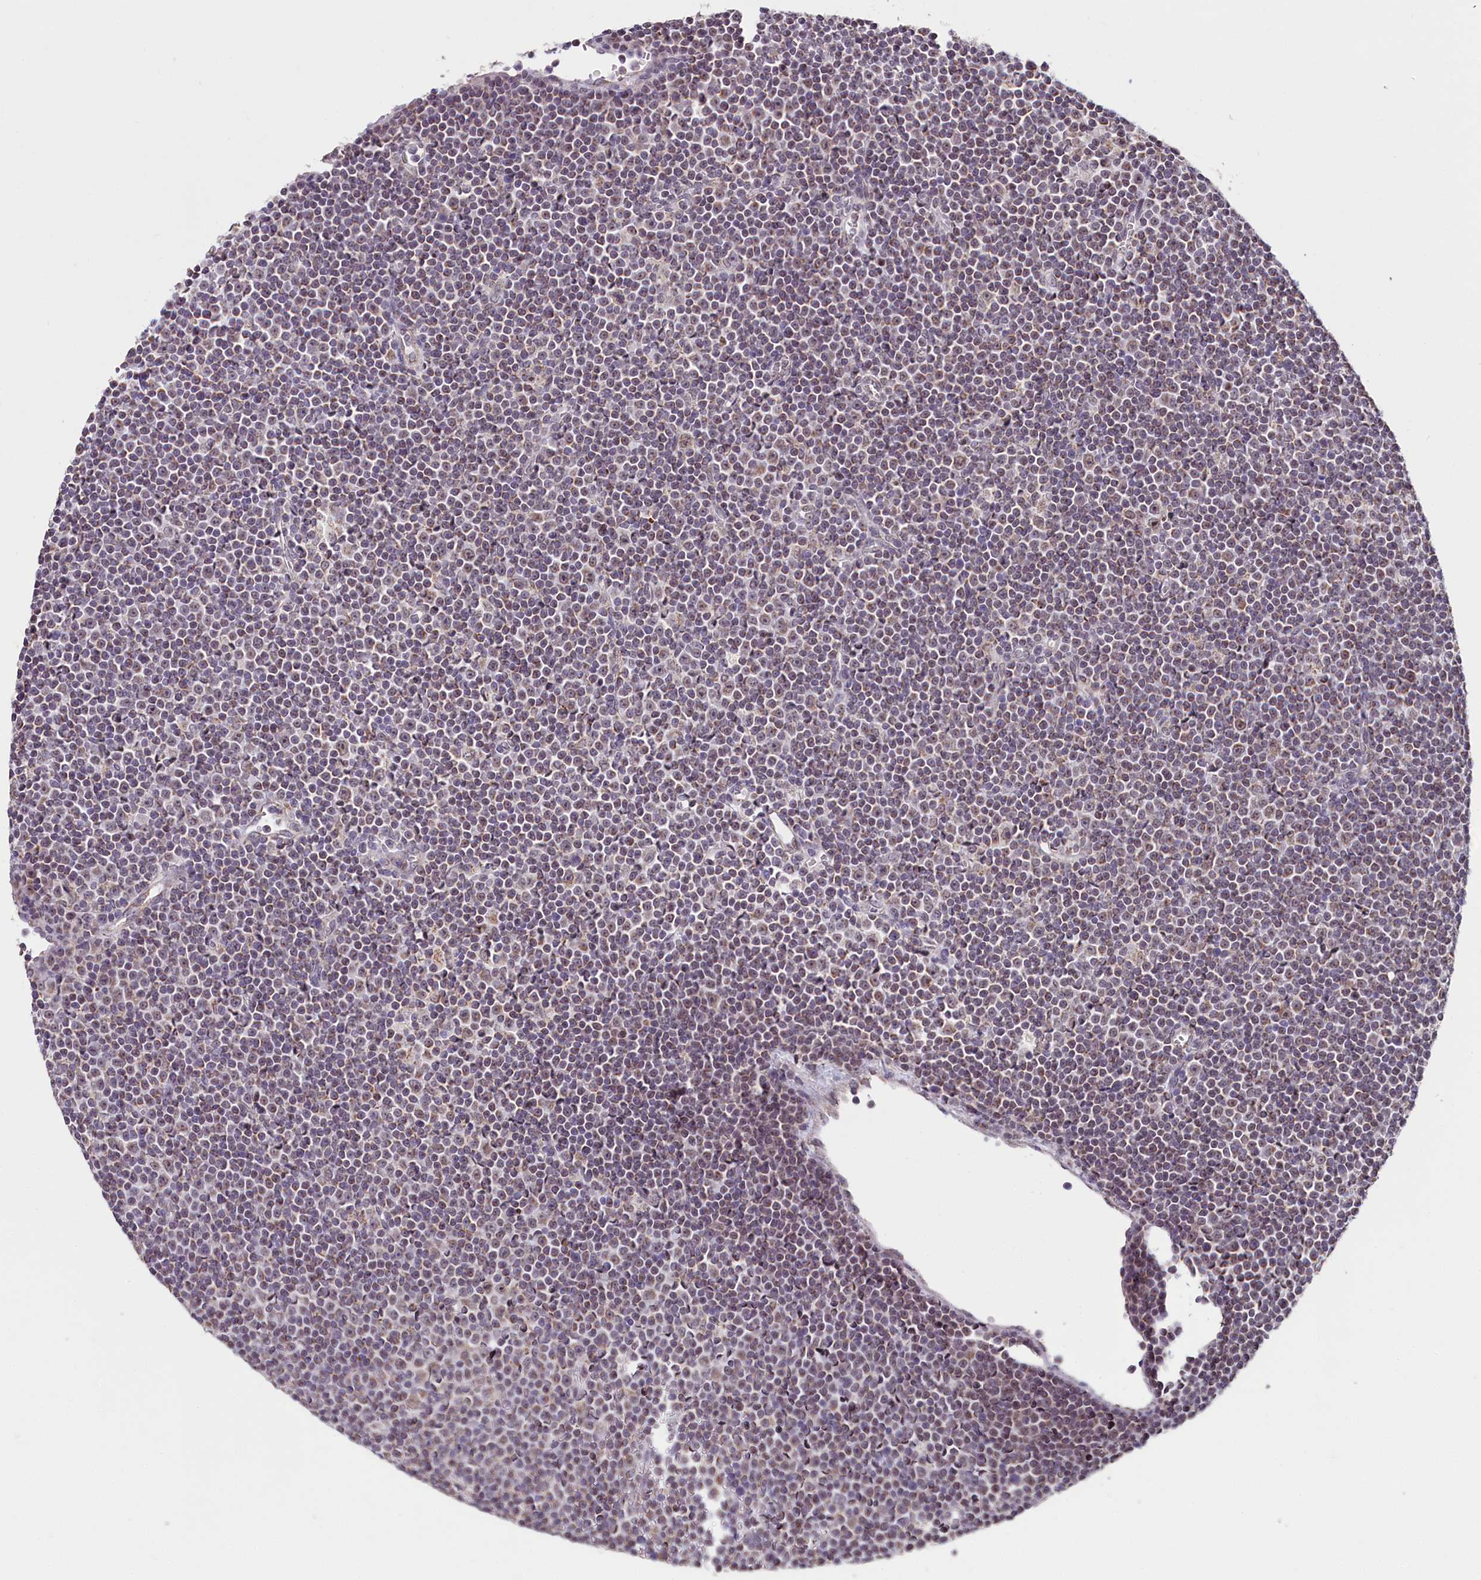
{"staining": {"intensity": "negative", "quantity": "none", "location": "none"}, "tissue": "lymphoma", "cell_type": "Tumor cells", "image_type": "cancer", "snomed": [{"axis": "morphology", "description": "Malignant lymphoma, non-Hodgkin's type, Low grade"}, {"axis": "topography", "description": "Lymph node"}], "caption": "Immunohistochemistry histopathology image of human lymphoma stained for a protein (brown), which displays no expression in tumor cells.", "gene": "PDE6D", "patient": {"sex": "female", "age": 67}}